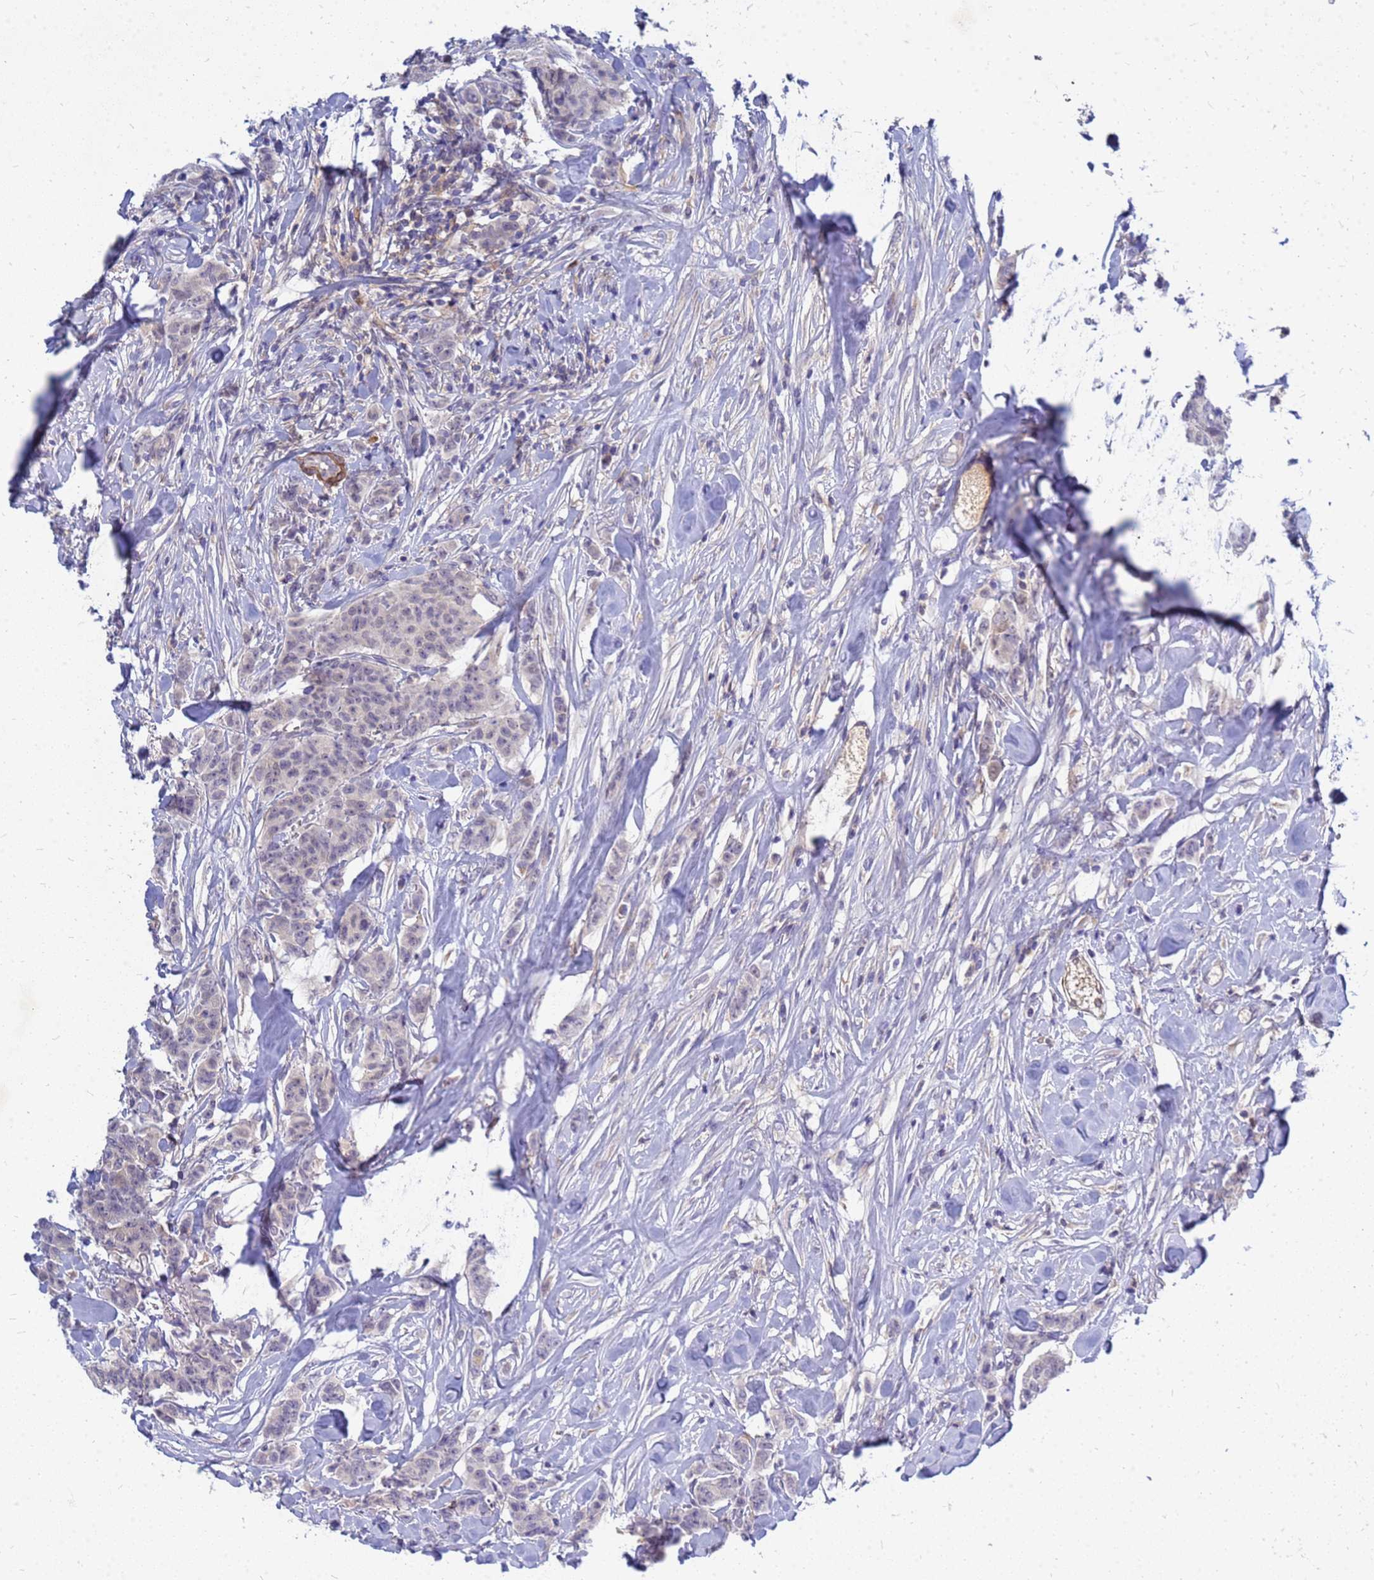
{"staining": {"intensity": "negative", "quantity": "none", "location": "none"}, "tissue": "breast cancer", "cell_type": "Tumor cells", "image_type": "cancer", "snomed": [{"axis": "morphology", "description": "Duct carcinoma"}, {"axis": "topography", "description": "Breast"}], "caption": "A high-resolution micrograph shows immunohistochemistry (IHC) staining of infiltrating ductal carcinoma (breast), which displays no significant positivity in tumor cells.", "gene": "SRGAP3", "patient": {"sex": "female", "age": 40}}